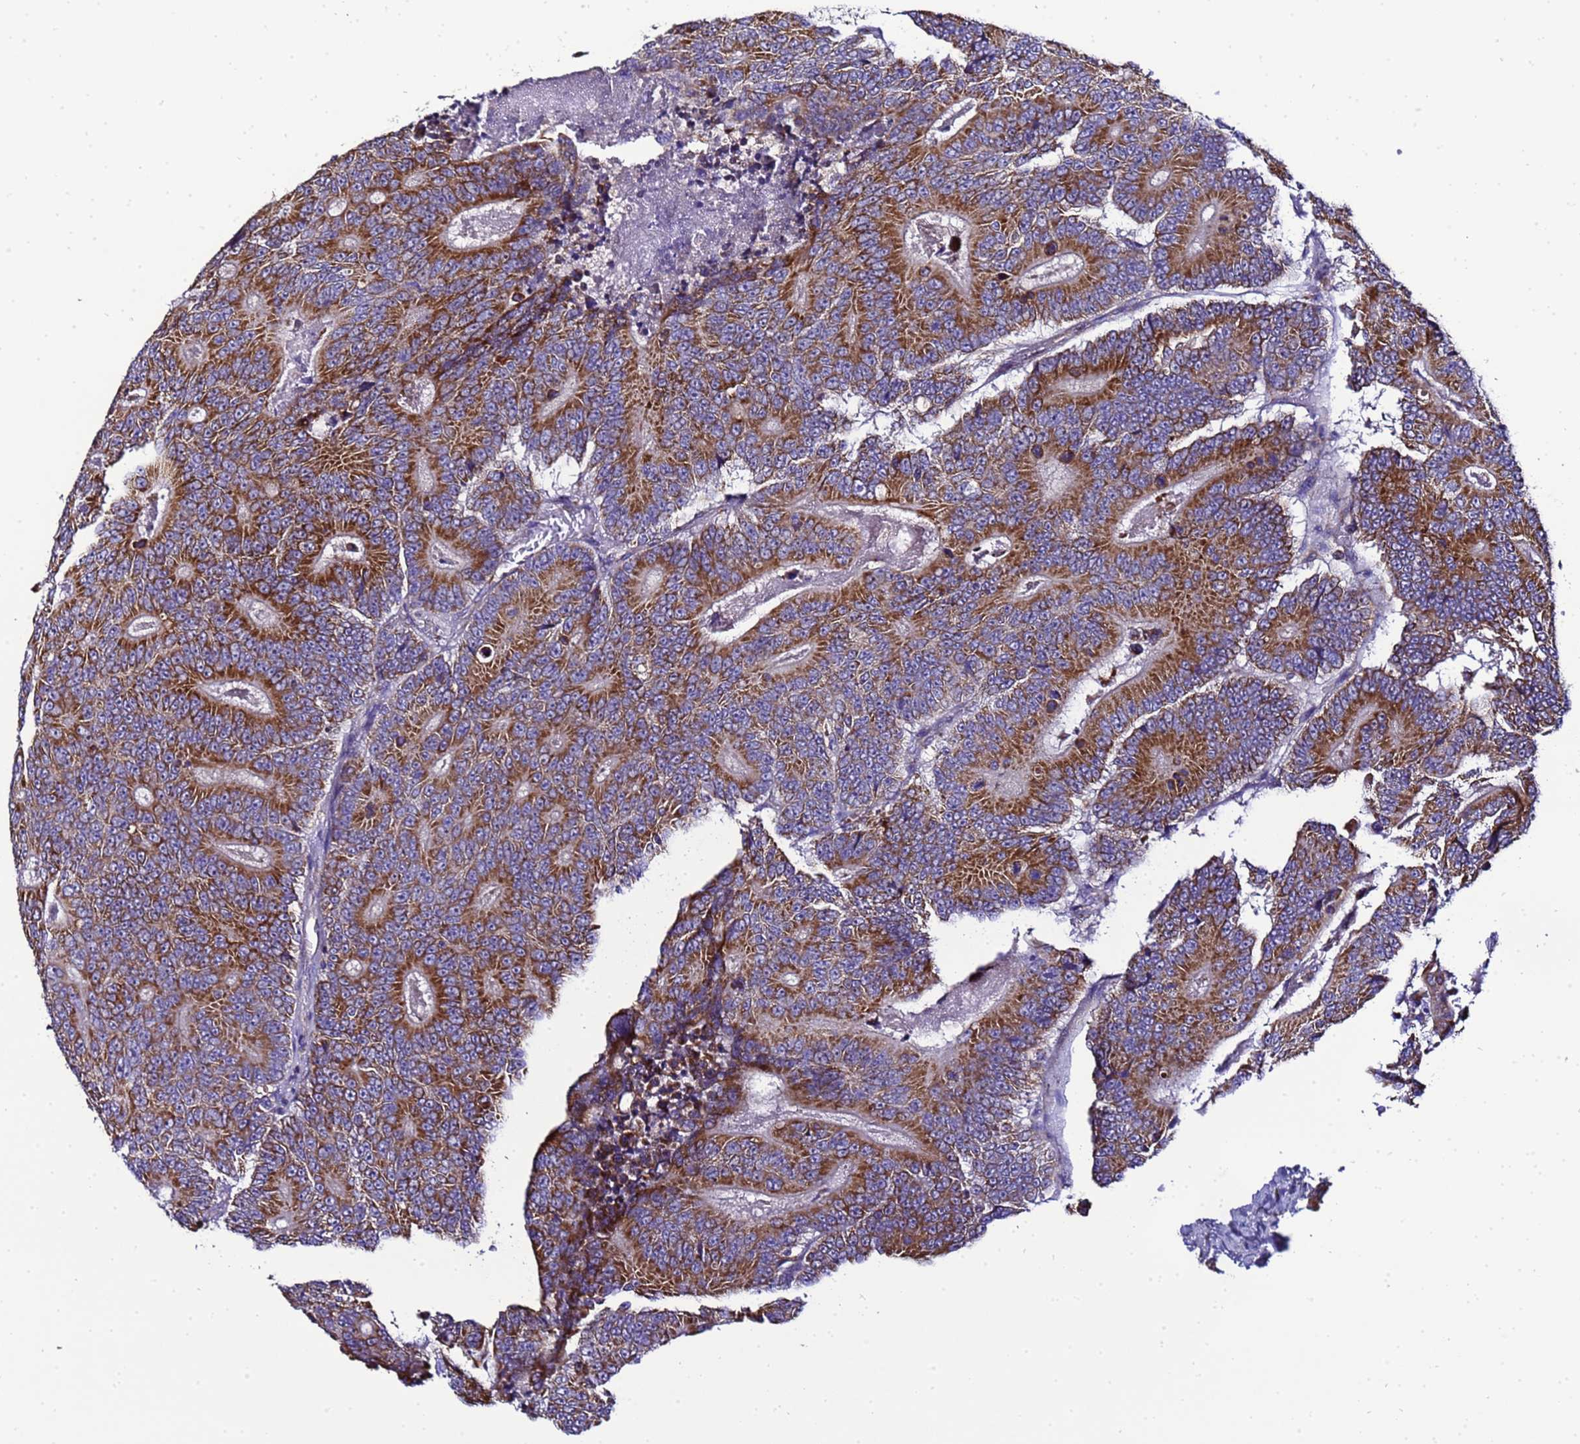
{"staining": {"intensity": "strong", "quantity": ">75%", "location": "cytoplasmic/membranous"}, "tissue": "colorectal cancer", "cell_type": "Tumor cells", "image_type": "cancer", "snomed": [{"axis": "morphology", "description": "Adenocarcinoma, NOS"}, {"axis": "topography", "description": "Colon"}], "caption": "The histopathology image demonstrates immunohistochemical staining of adenocarcinoma (colorectal). There is strong cytoplasmic/membranous expression is present in approximately >75% of tumor cells. (IHC, brightfield microscopy, high magnification).", "gene": "HIGD2A", "patient": {"sex": "male", "age": 83}}